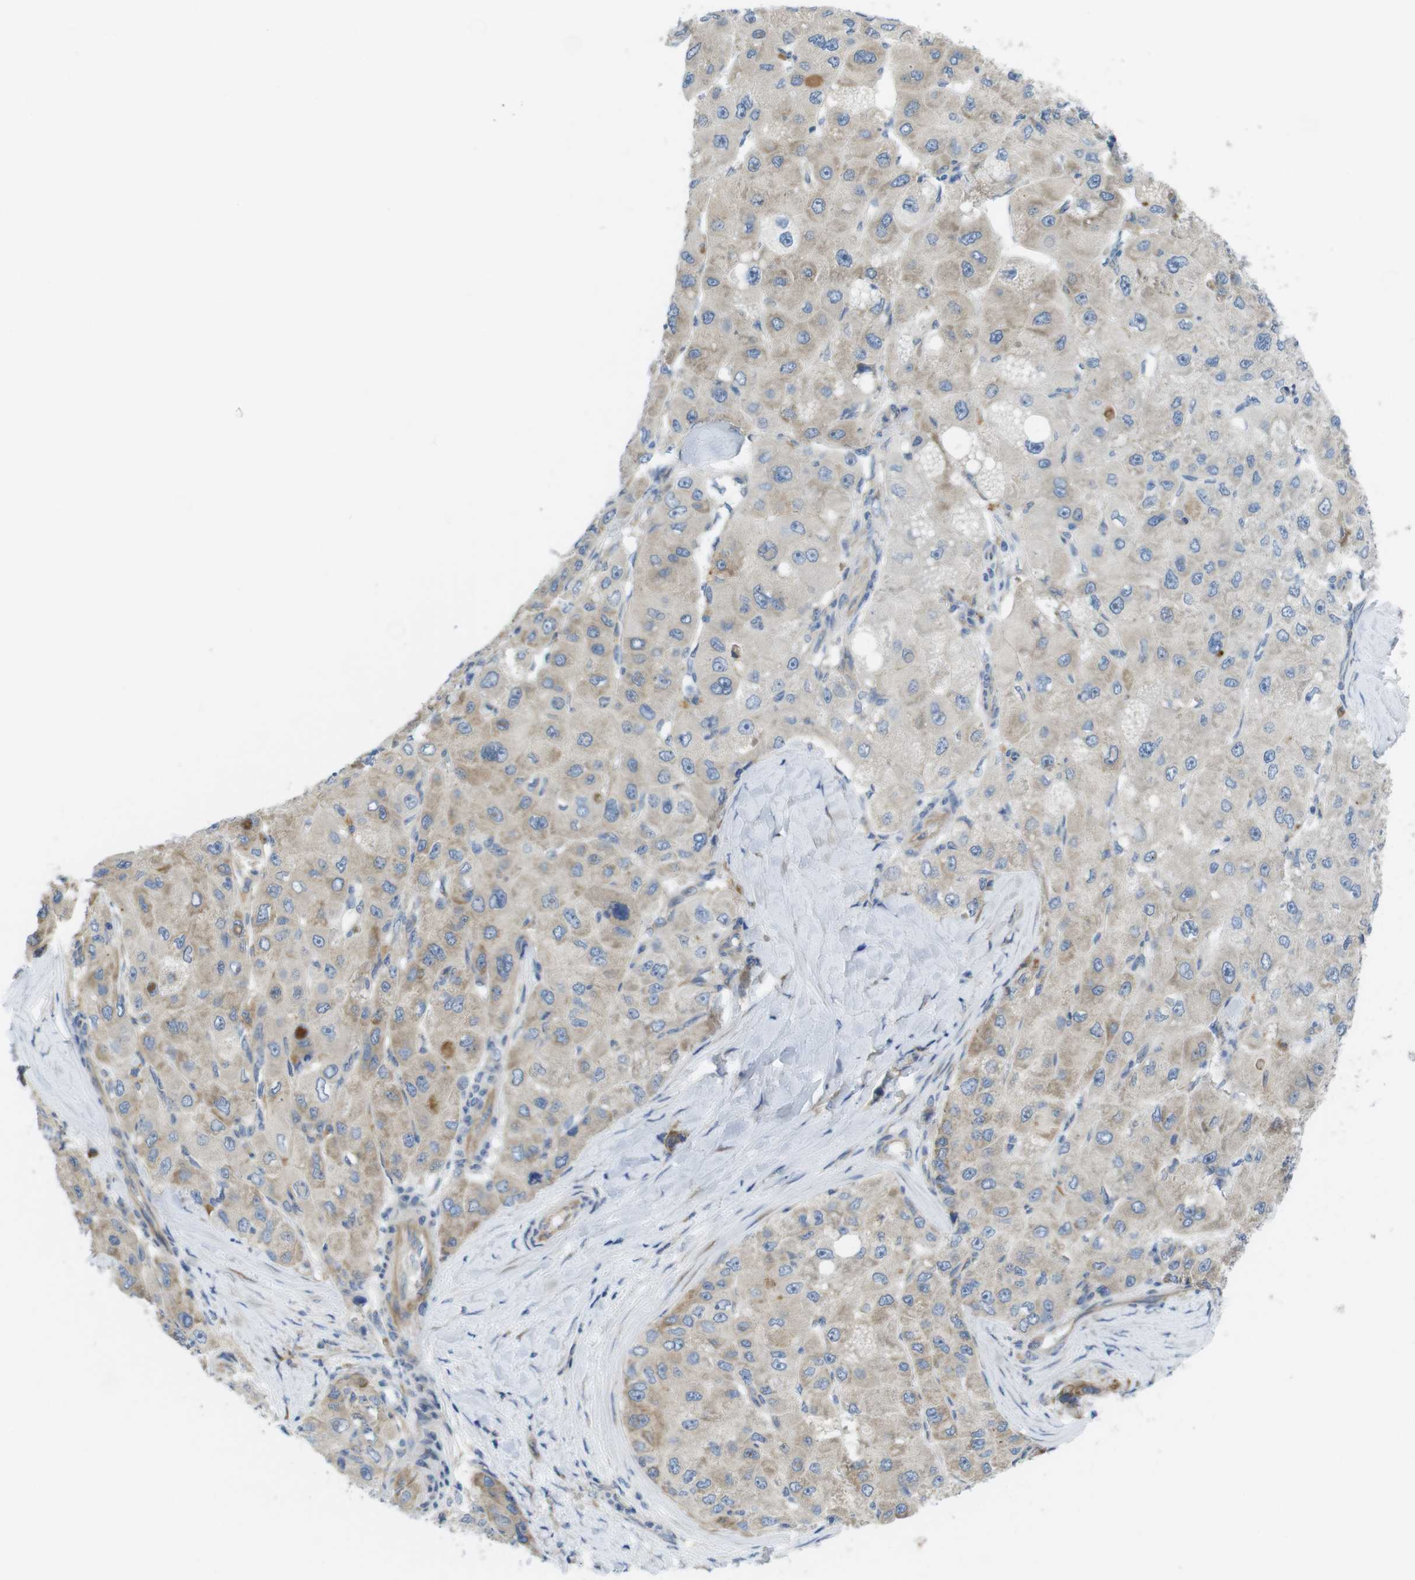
{"staining": {"intensity": "moderate", "quantity": ">75%", "location": "cytoplasmic/membranous"}, "tissue": "liver cancer", "cell_type": "Tumor cells", "image_type": "cancer", "snomed": [{"axis": "morphology", "description": "Carcinoma, Hepatocellular, NOS"}, {"axis": "topography", "description": "Liver"}], "caption": "High-magnification brightfield microscopy of liver hepatocellular carcinoma stained with DAB (brown) and counterstained with hematoxylin (blue). tumor cells exhibit moderate cytoplasmic/membranous positivity is identified in about>75% of cells.", "gene": "TMEM234", "patient": {"sex": "male", "age": 80}}